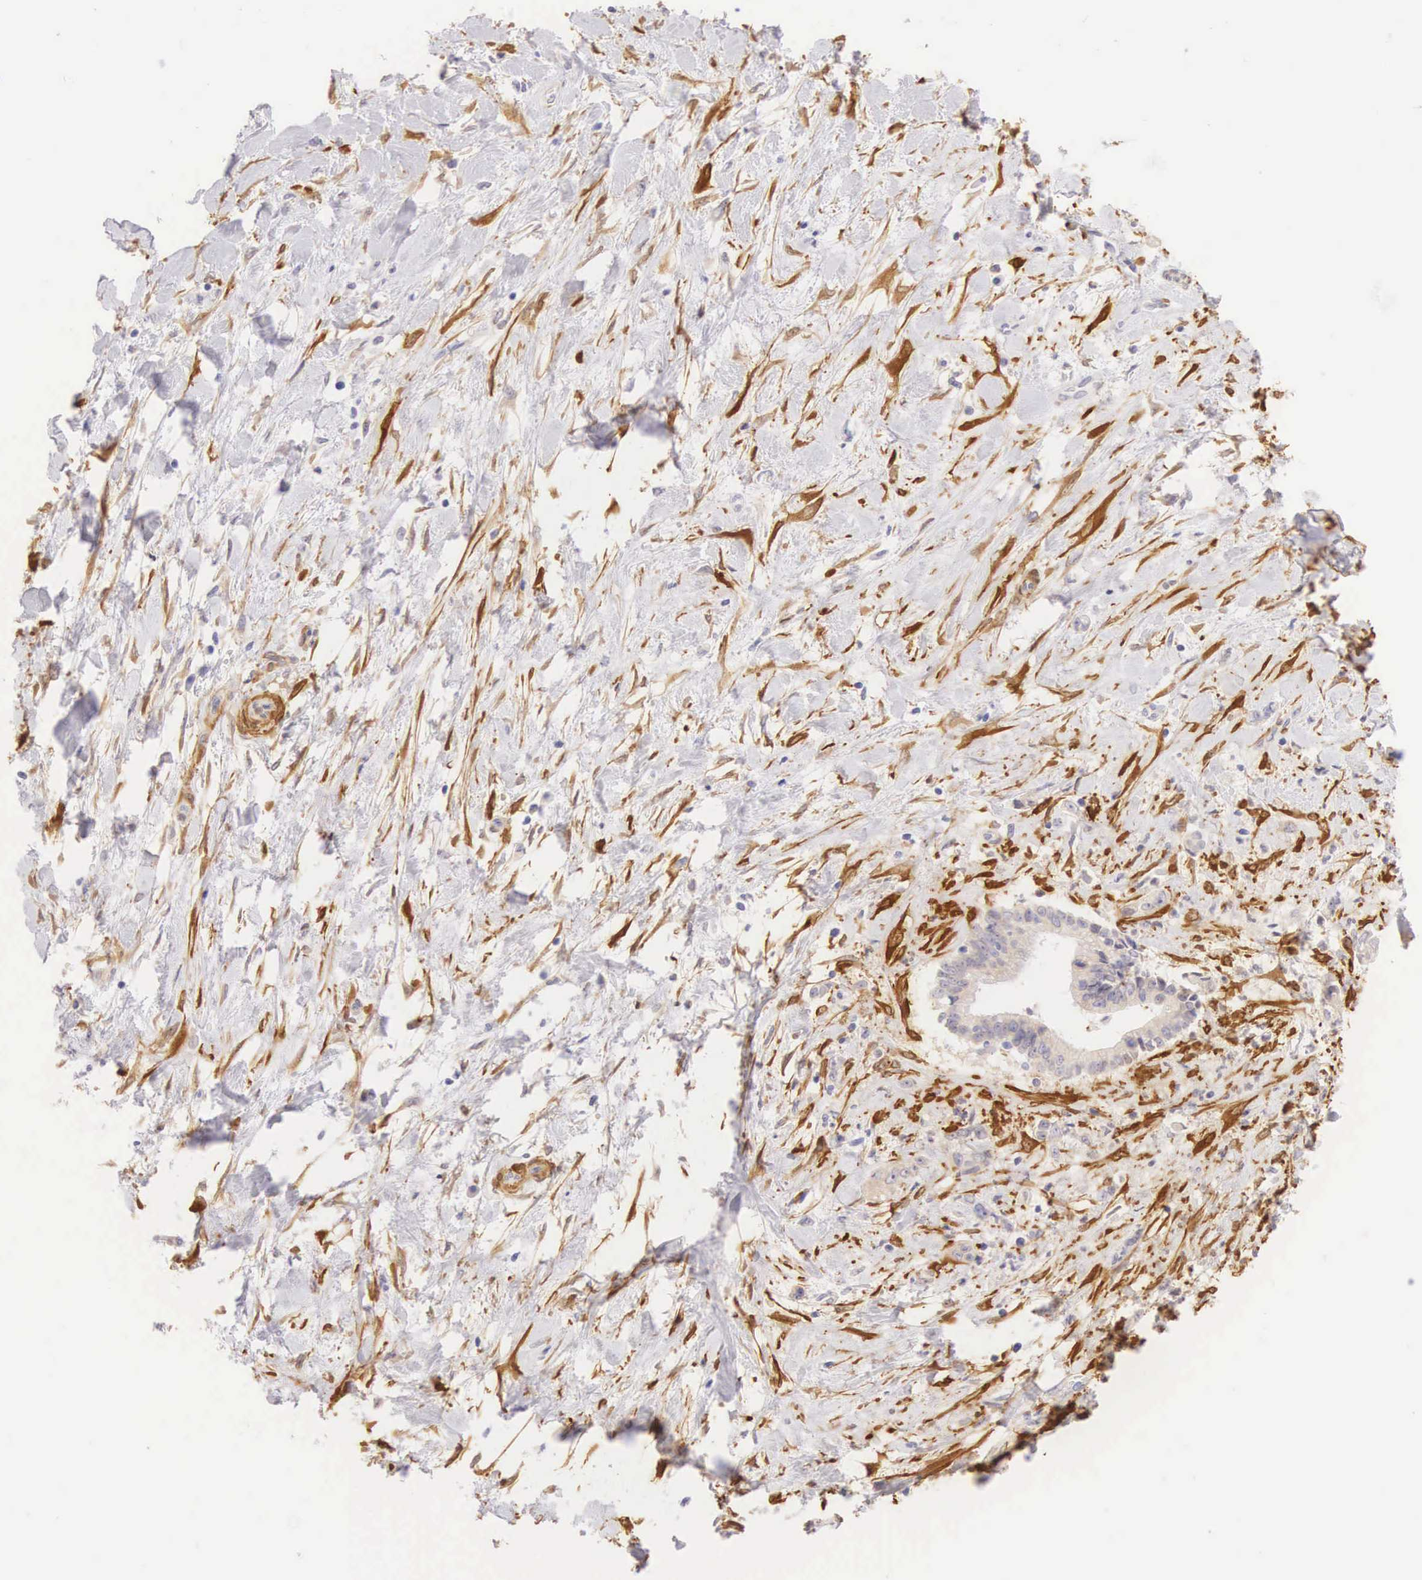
{"staining": {"intensity": "negative", "quantity": "none", "location": "none"}, "tissue": "liver cancer", "cell_type": "Tumor cells", "image_type": "cancer", "snomed": [{"axis": "morphology", "description": "Cholangiocarcinoma"}, {"axis": "topography", "description": "Liver"}], "caption": "The photomicrograph exhibits no staining of tumor cells in cholangiocarcinoma (liver).", "gene": "CNN1", "patient": {"sex": "male", "age": 57}}